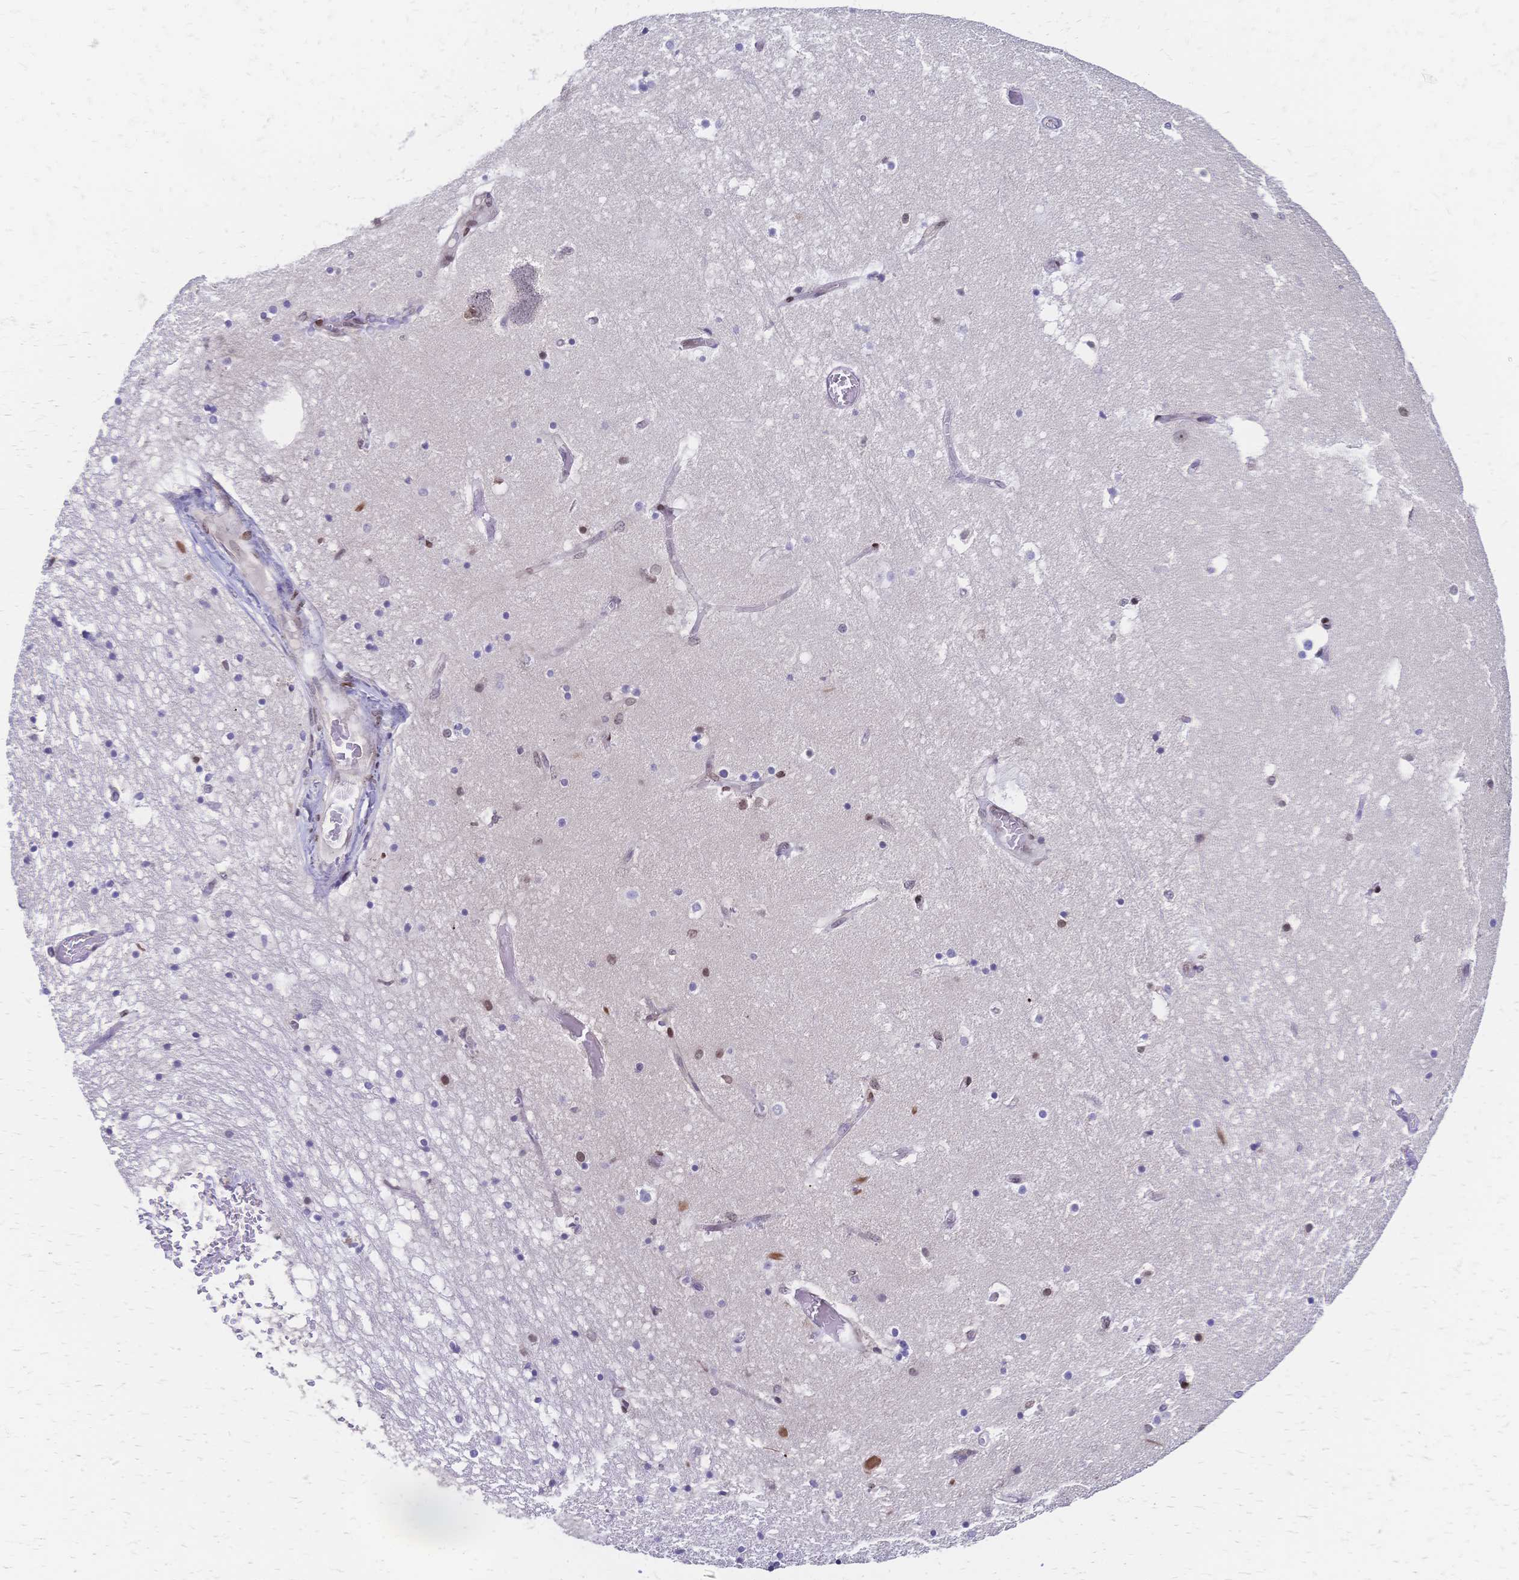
{"staining": {"intensity": "negative", "quantity": "none", "location": "none"}, "tissue": "hippocampus", "cell_type": "Glial cells", "image_type": "normal", "snomed": [{"axis": "morphology", "description": "Normal tissue, NOS"}, {"axis": "topography", "description": "Hippocampus"}], "caption": "High magnification brightfield microscopy of normal hippocampus stained with DAB (brown) and counterstained with hematoxylin (blue): glial cells show no significant positivity.", "gene": "CBX7", "patient": {"sex": "female", "age": 52}}